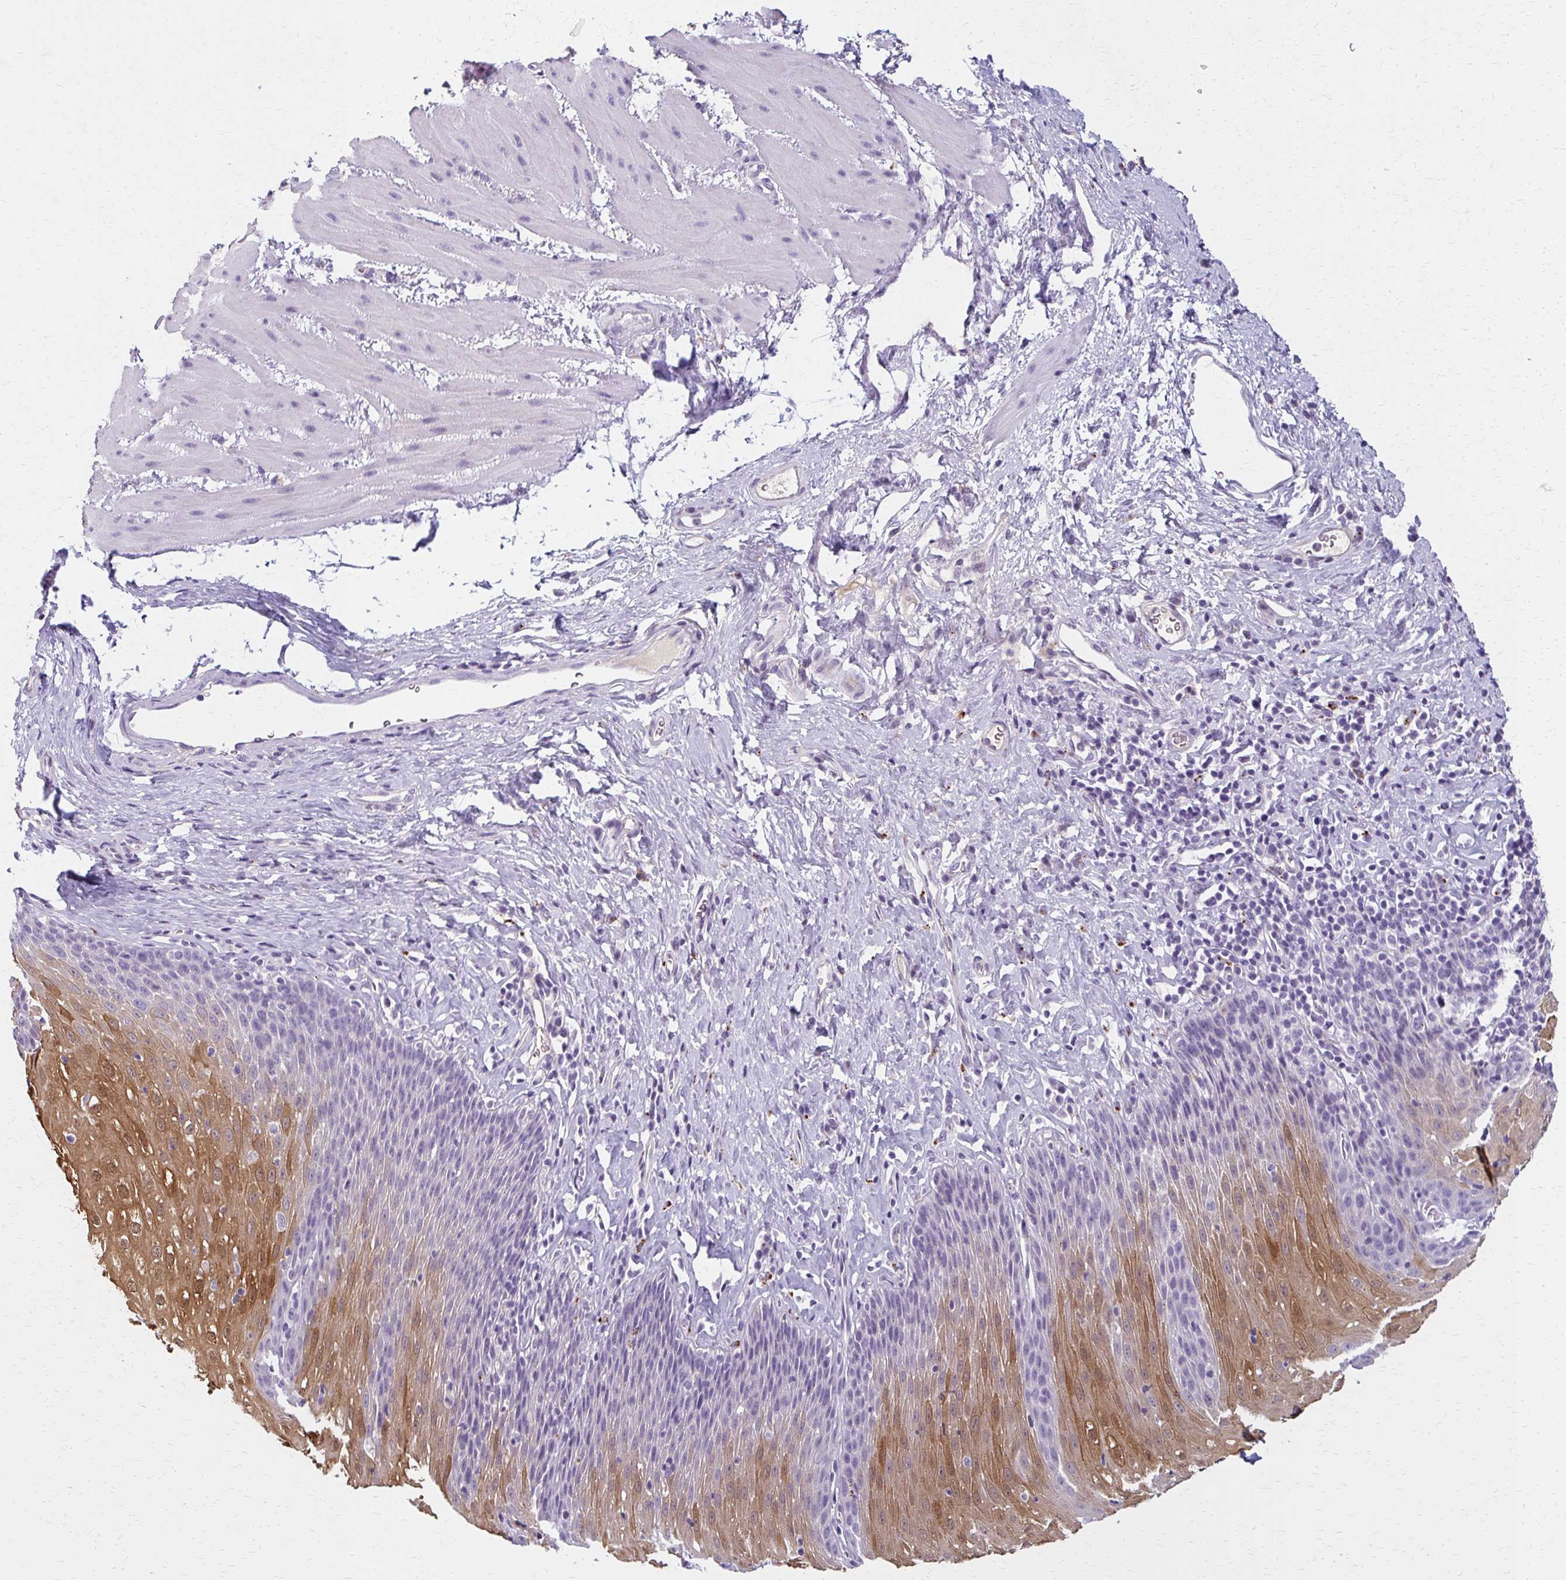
{"staining": {"intensity": "moderate", "quantity": "<25%", "location": "cytoplasmic/membranous,nuclear"}, "tissue": "esophagus", "cell_type": "Squamous epithelial cells", "image_type": "normal", "snomed": [{"axis": "morphology", "description": "Normal tissue, NOS"}, {"axis": "topography", "description": "Esophagus"}], "caption": "Esophagus stained with immunohistochemistry (IHC) exhibits moderate cytoplasmic/membranous,nuclear expression in about <25% of squamous epithelial cells.", "gene": "BBS12", "patient": {"sex": "female", "age": 61}}